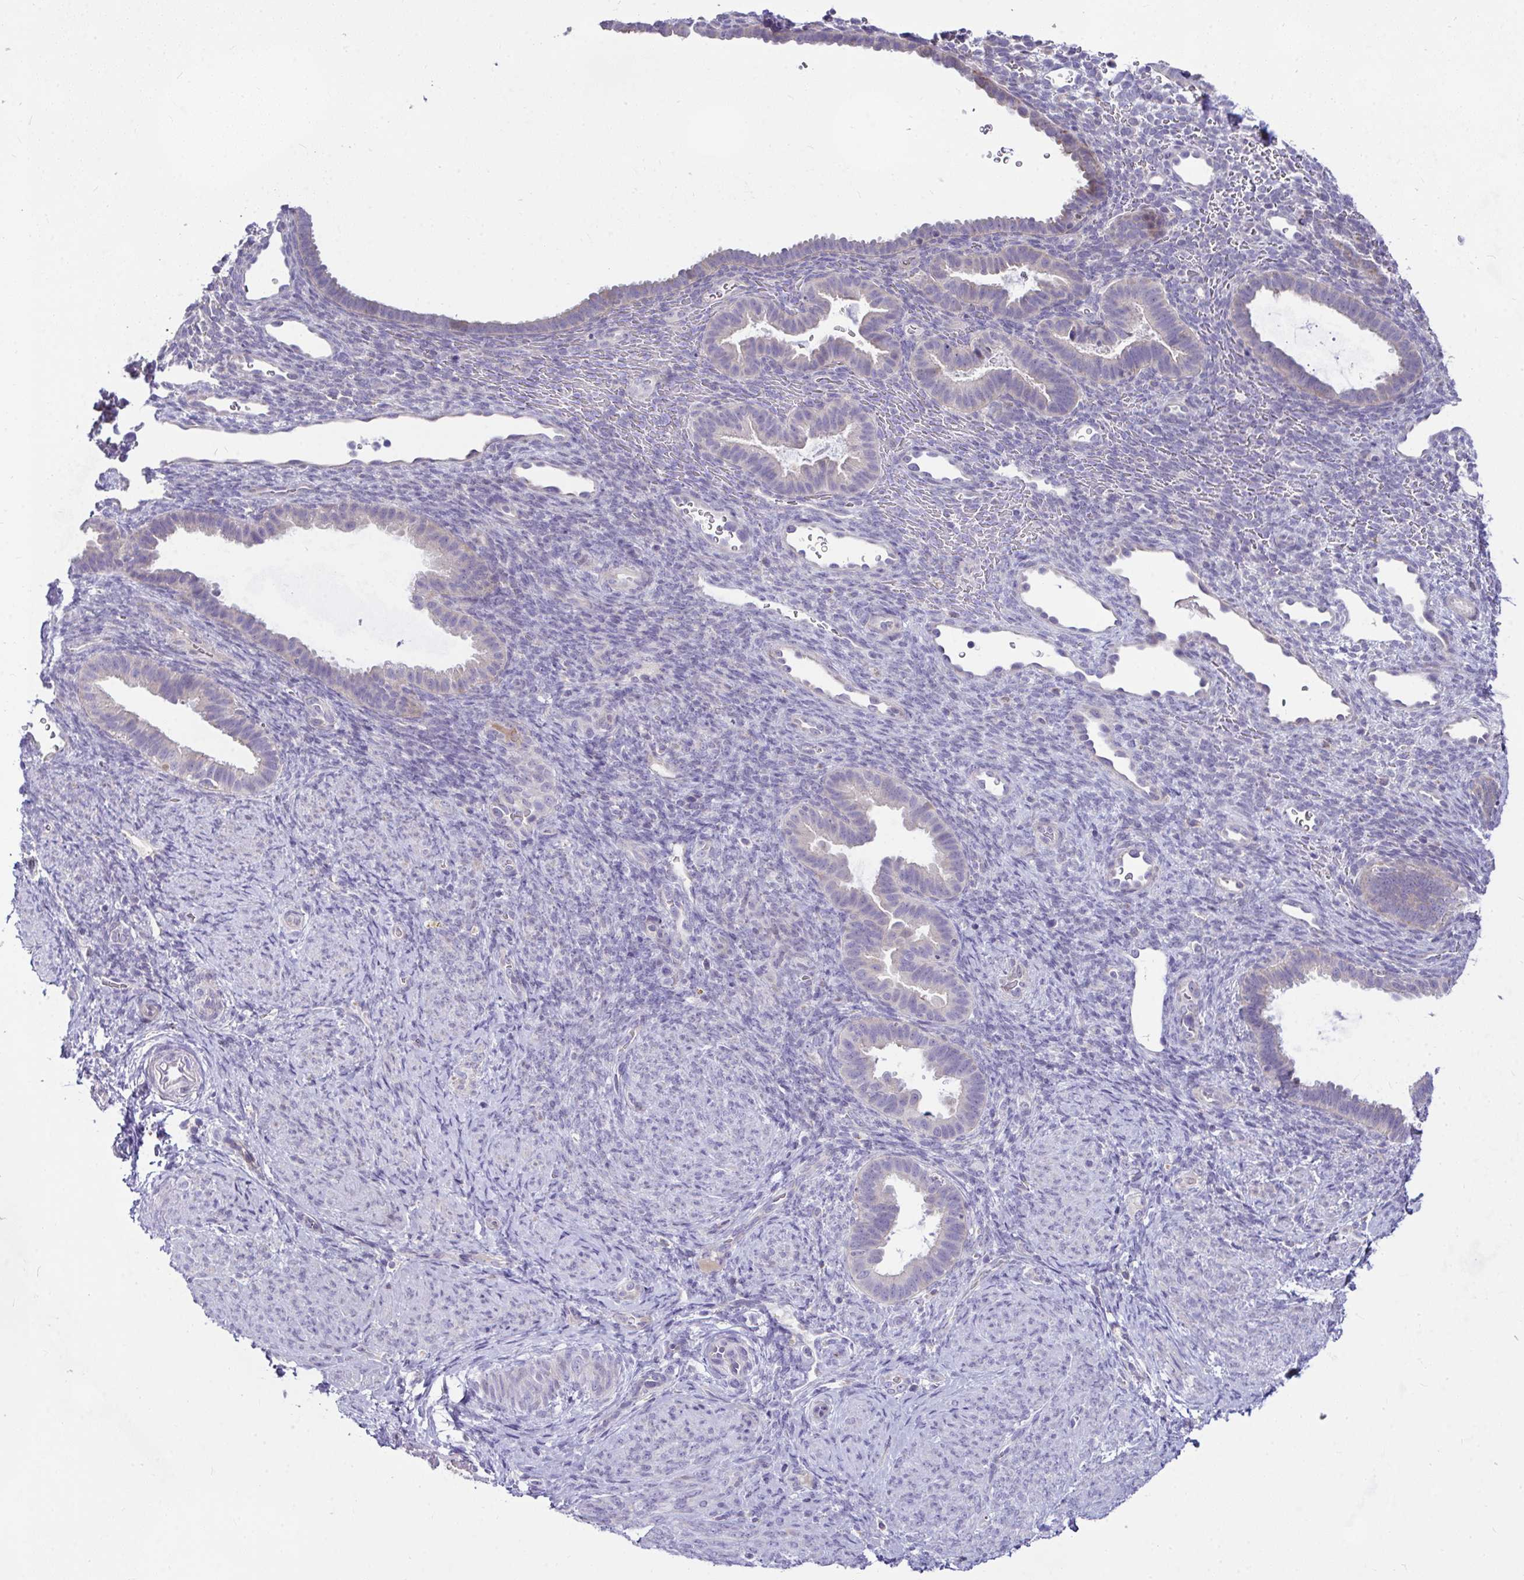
{"staining": {"intensity": "negative", "quantity": "none", "location": "none"}, "tissue": "endometrium", "cell_type": "Cells in endometrial stroma", "image_type": "normal", "snomed": [{"axis": "morphology", "description": "Normal tissue, NOS"}, {"axis": "topography", "description": "Endometrium"}], "caption": "Micrograph shows no protein staining in cells in endometrial stroma of unremarkable endometrium. The staining was performed using DAB (3,3'-diaminobenzidine) to visualize the protein expression in brown, while the nuclei were stained in blue with hematoxylin (Magnification: 20x).", "gene": "CEP63", "patient": {"sex": "female", "age": 34}}